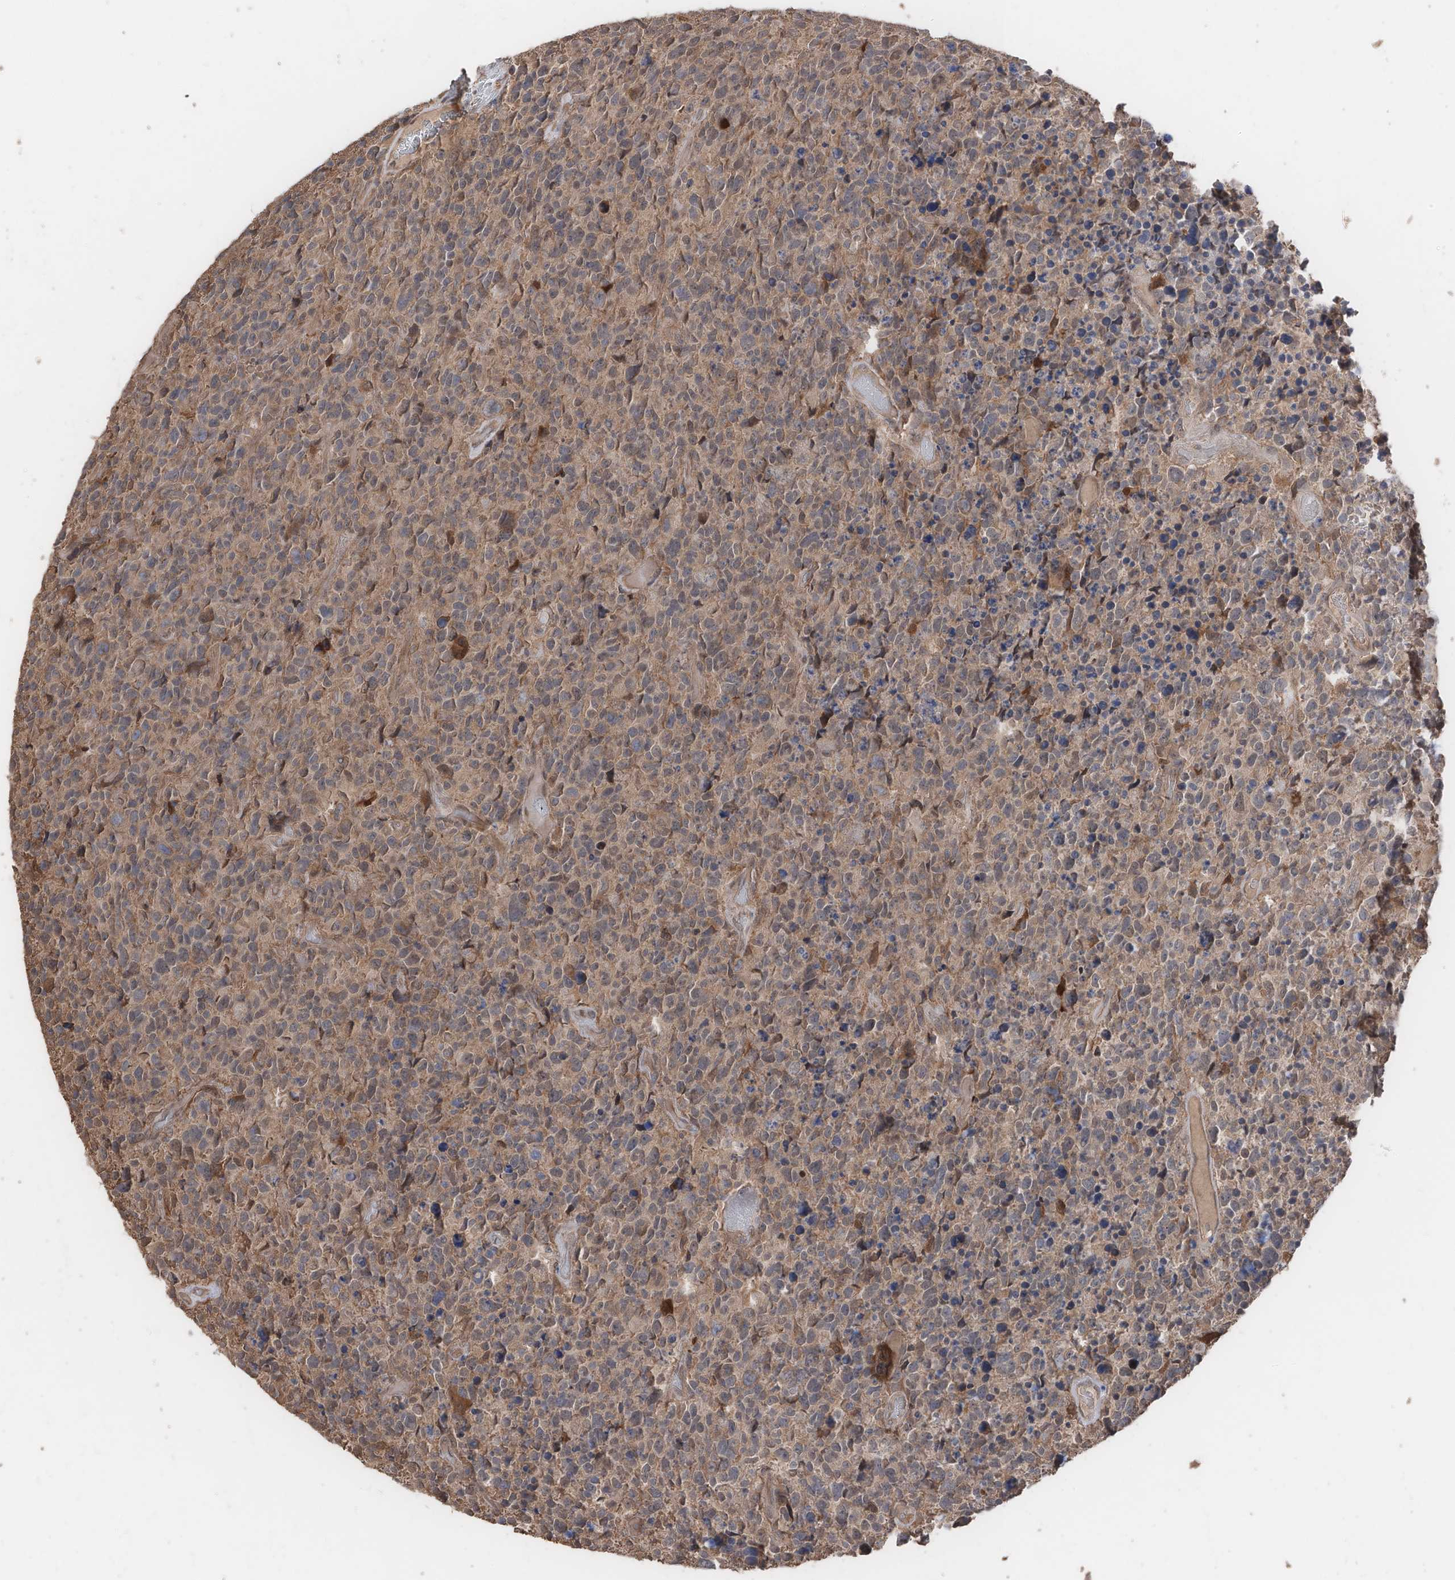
{"staining": {"intensity": "weak", "quantity": "<25%", "location": "cytoplasmic/membranous"}, "tissue": "glioma", "cell_type": "Tumor cells", "image_type": "cancer", "snomed": [{"axis": "morphology", "description": "Glioma, malignant, High grade"}, {"axis": "topography", "description": "Brain"}], "caption": "Glioma was stained to show a protein in brown. There is no significant expression in tumor cells. Nuclei are stained in blue.", "gene": "FAM135A", "patient": {"sex": "male", "age": 69}}